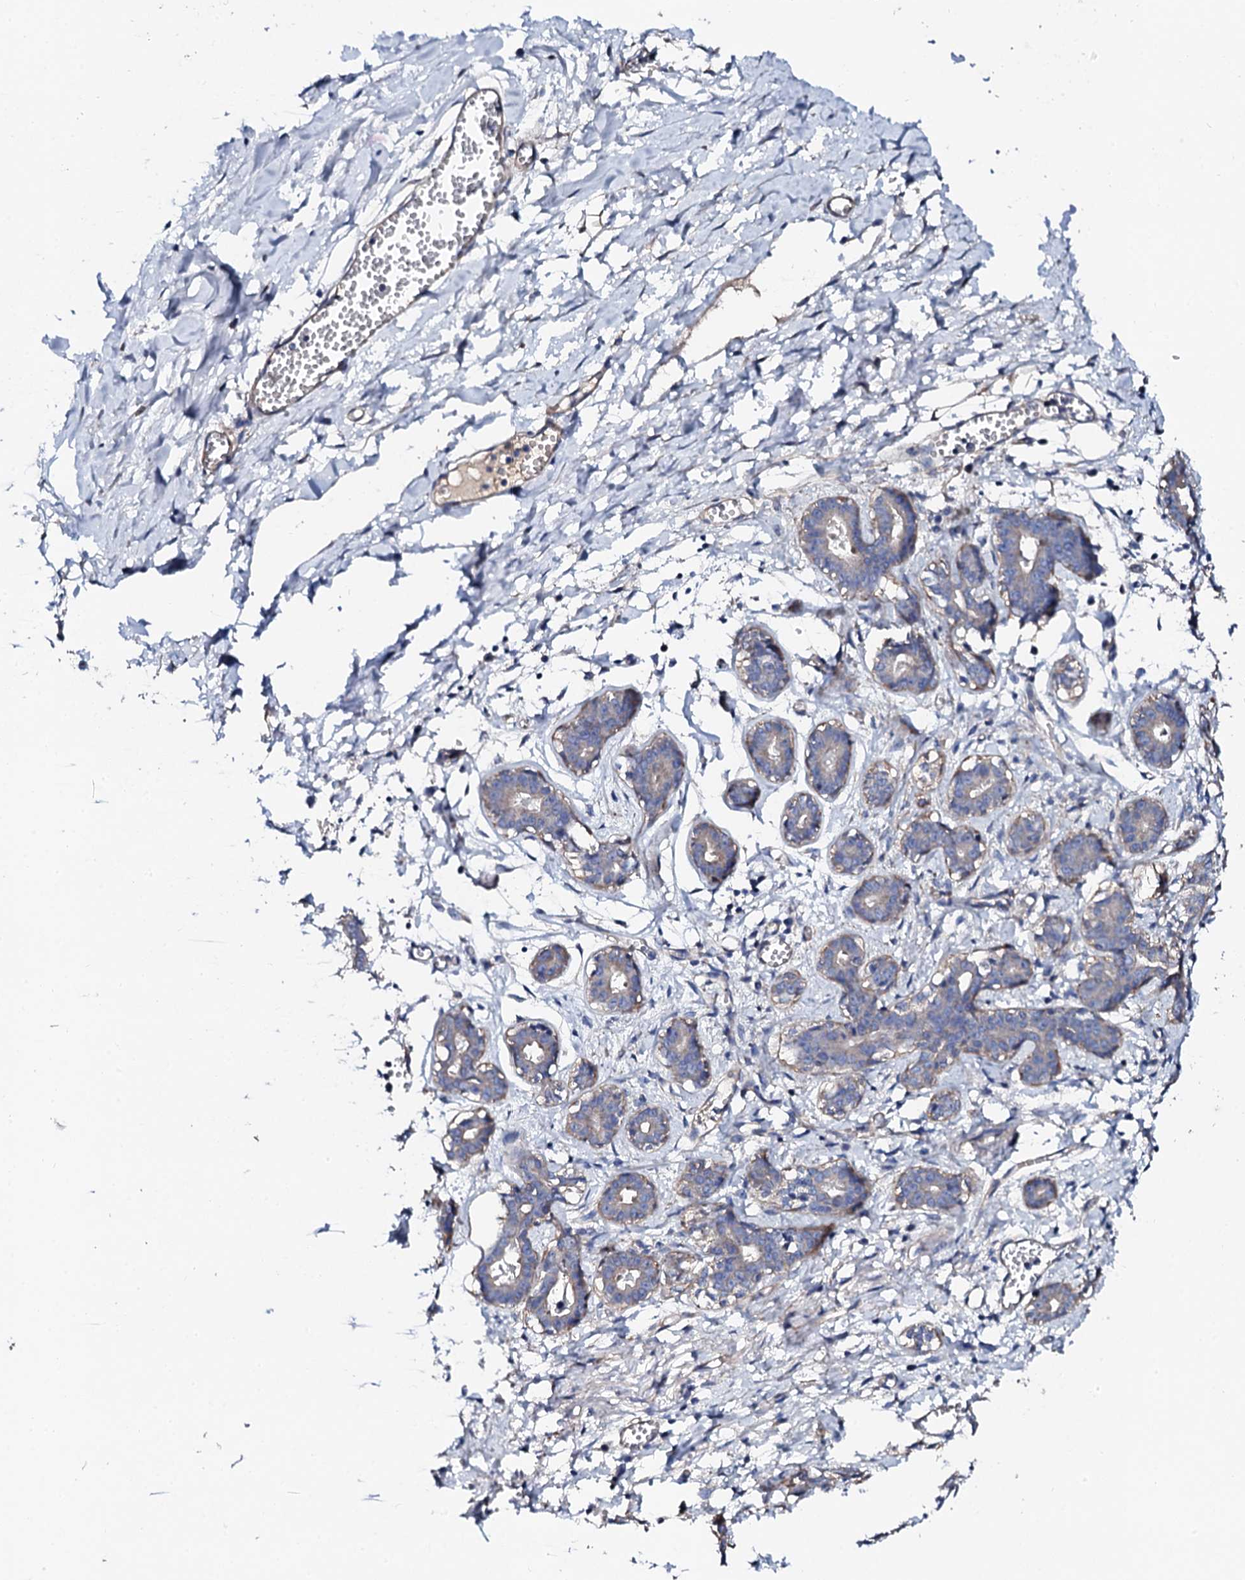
{"staining": {"intensity": "negative", "quantity": "none", "location": "none"}, "tissue": "breast", "cell_type": "Adipocytes", "image_type": "normal", "snomed": [{"axis": "morphology", "description": "Normal tissue, NOS"}, {"axis": "topography", "description": "Breast"}], "caption": "A photomicrograph of breast stained for a protein exhibits no brown staining in adipocytes. (Stains: DAB (3,3'-diaminobenzidine) immunohistochemistry (IHC) with hematoxylin counter stain, Microscopy: brightfield microscopy at high magnification).", "gene": "KLHL32", "patient": {"sex": "female", "age": 27}}